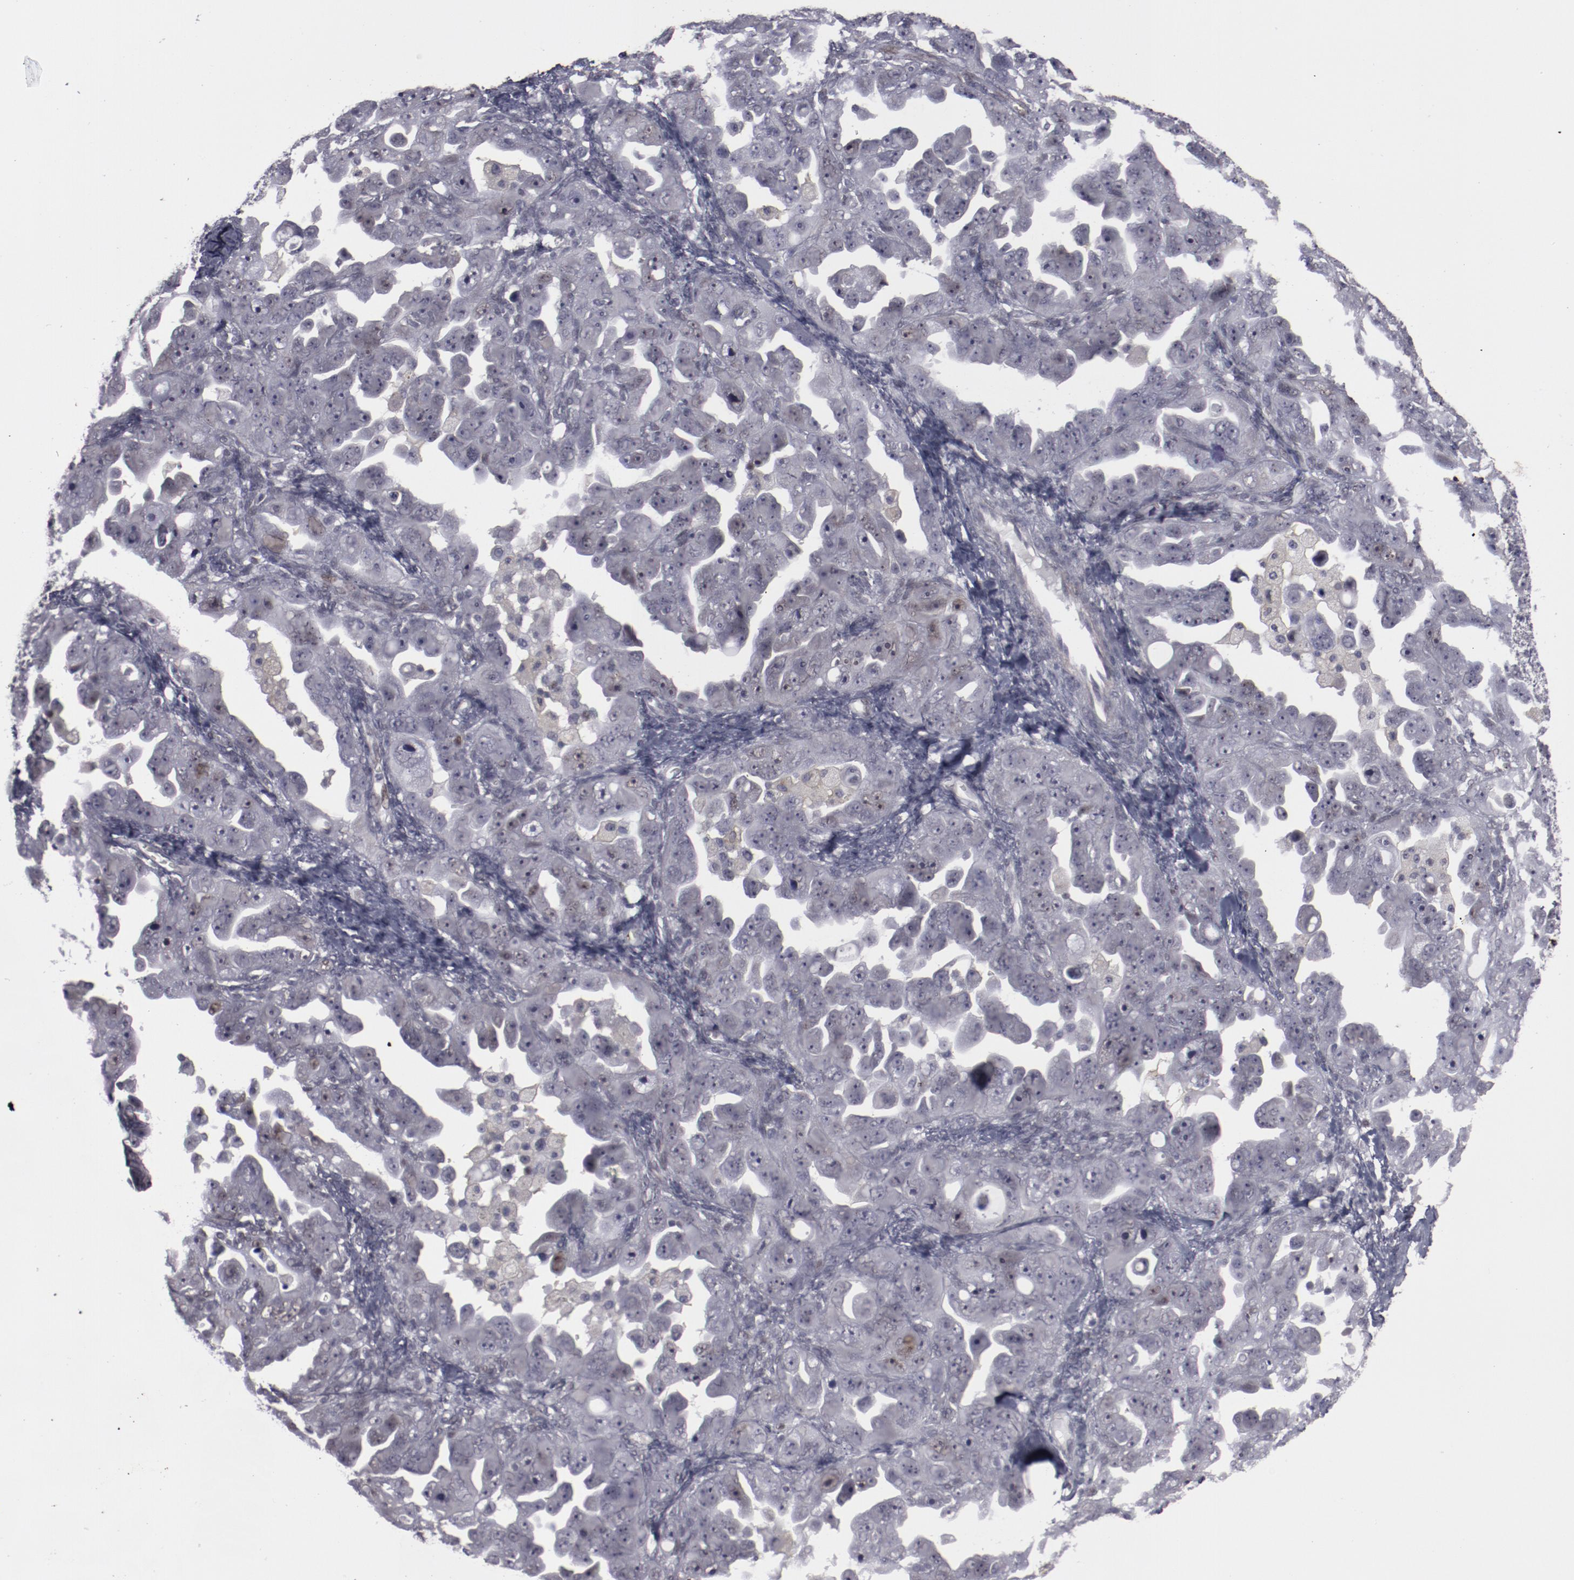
{"staining": {"intensity": "negative", "quantity": "none", "location": "none"}, "tissue": "ovarian cancer", "cell_type": "Tumor cells", "image_type": "cancer", "snomed": [{"axis": "morphology", "description": "Cystadenocarcinoma, serous, NOS"}, {"axis": "topography", "description": "Ovary"}], "caption": "Tumor cells show no significant protein staining in ovarian cancer (serous cystadenocarcinoma). The staining is performed using DAB brown chromogen with nuclei counter-stained in using hematoxylin.", "gene": "LEF1", "patient": {"sex": "female", "age": 66}}